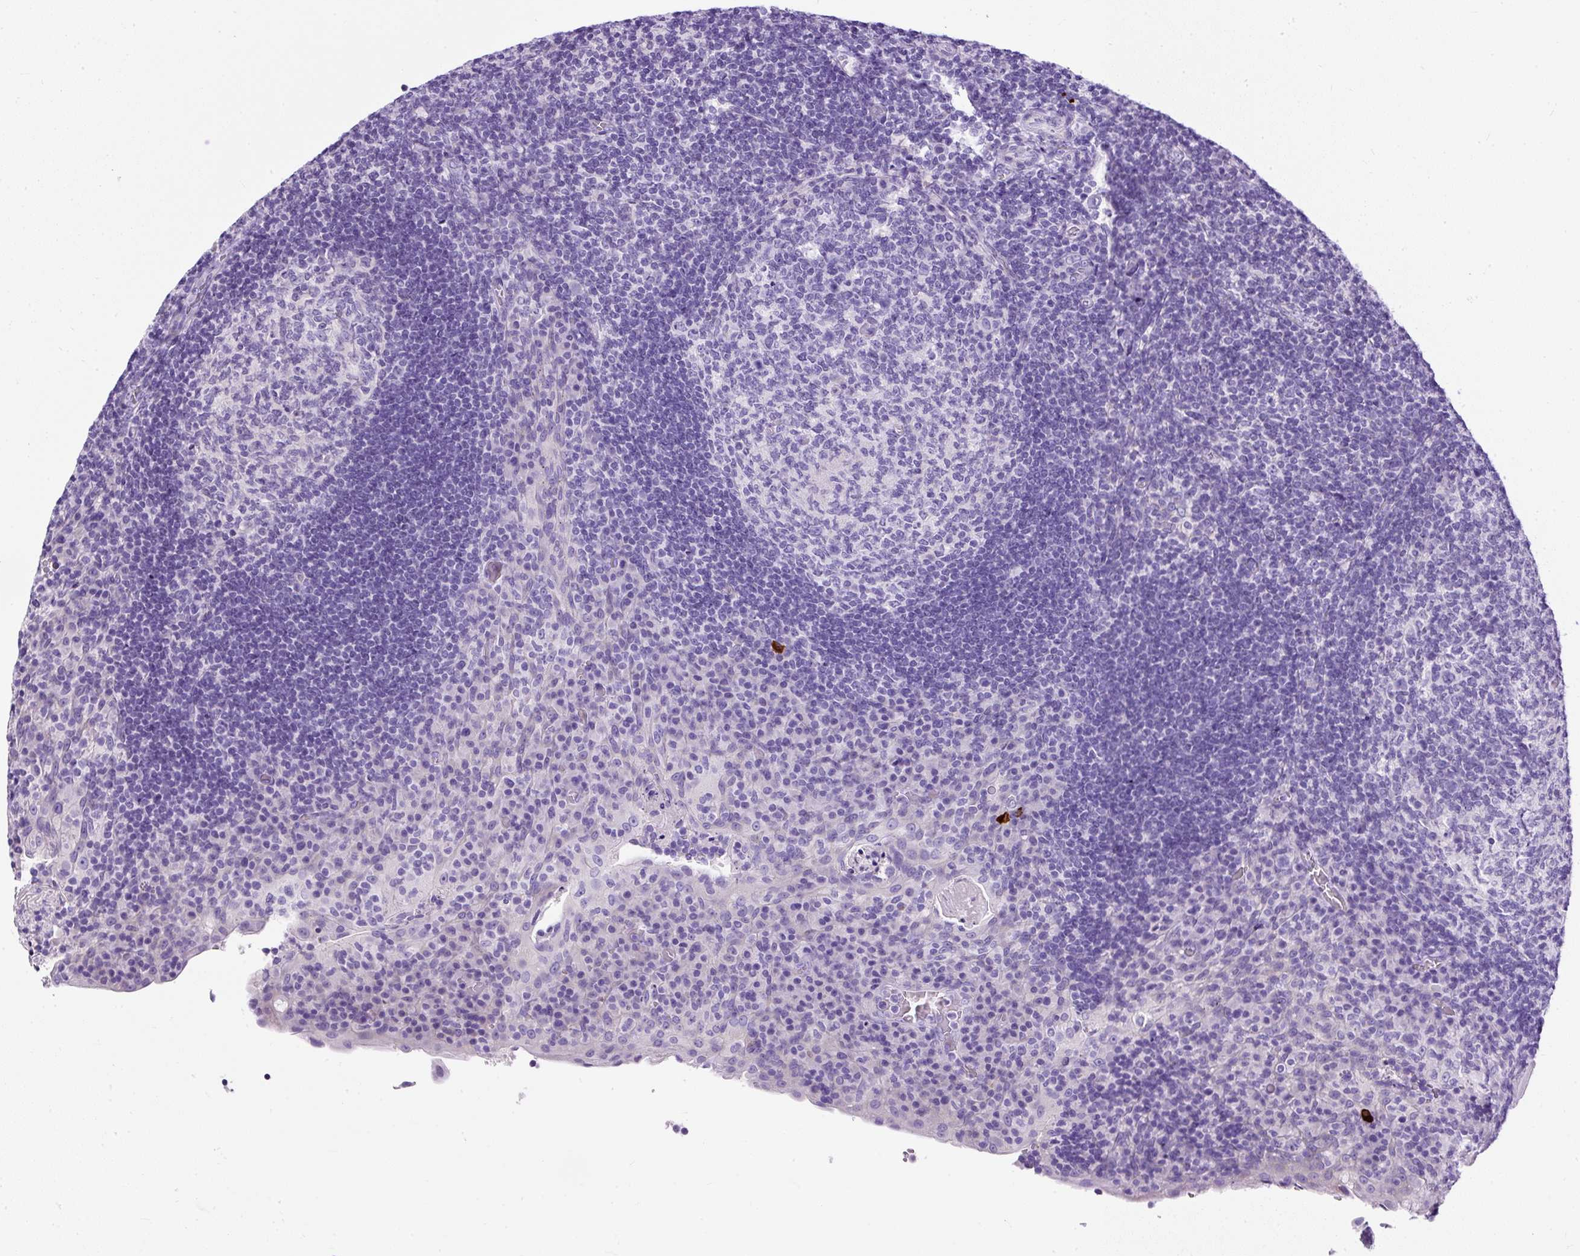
{"staining": {"intensity": "negative", "quantity": "none", "location": "none"}, "tissue": "tonsil", "cell_type": "Germinal center cells", "image_type": "normal", "snomed": [{"axis": "morphology", "description": "Normal tissue, NOS"}, {"axis": "topography", "description": "Tonsil"}], "caption": "High magnification brightfield microscopy of unremarkable tonsil stained with DAB (brown) and counterstained with hematoxylin (blue): germinal center cells show no significant expression. The staining is performed using DAB brown chromogen with nuclei counter-stained in using hematoxylin.", "gene": "STOX2", "patient": {"sex": "male", "age": 17}}